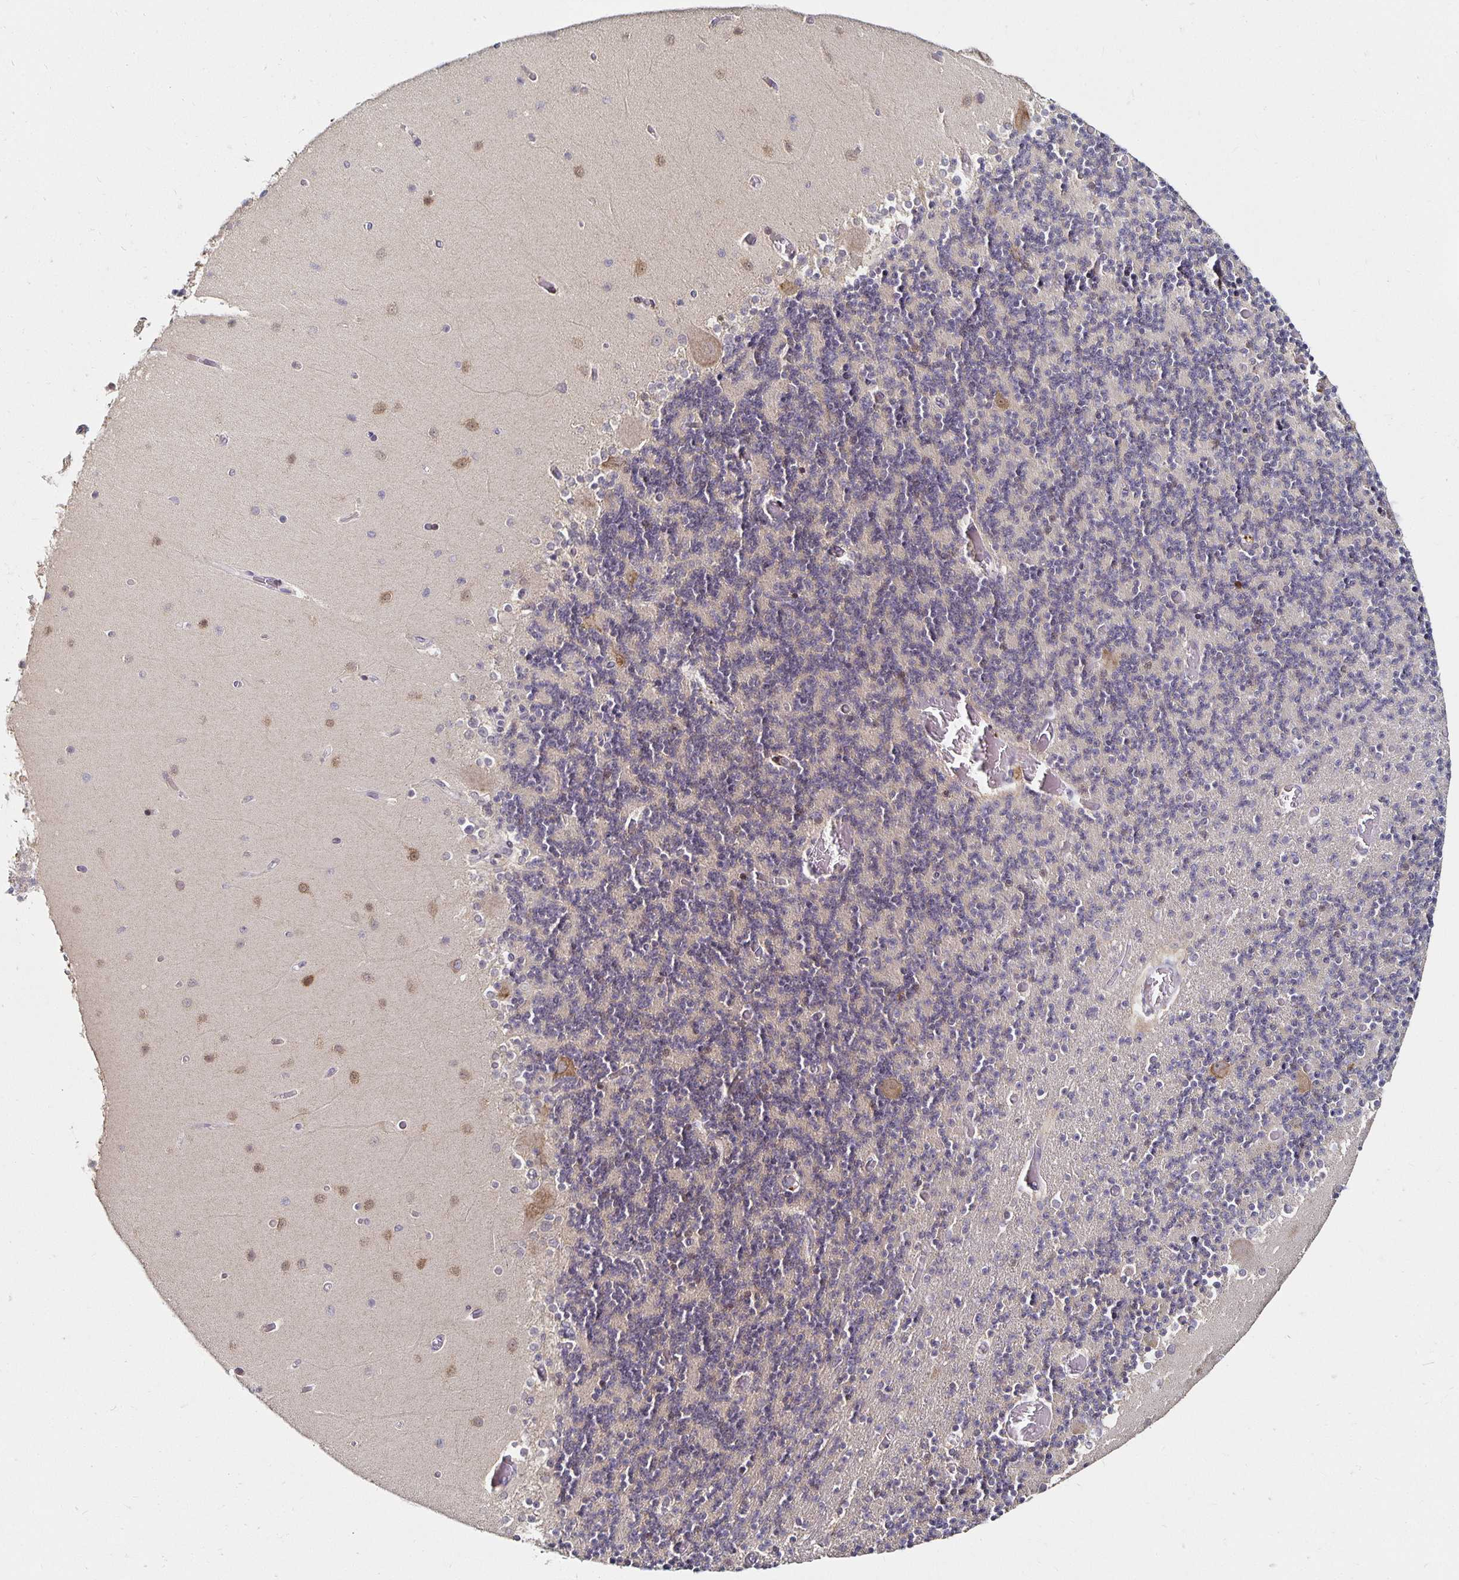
{"staining": {"intensity": "negative", "quantity": "none", "location": "none"}, "tissue": "cerebellum", "cell_type": "Cells in granular layer", "image_type": "normal", "snomed": [{"axis": "morphology", "description": "Normal tissue, NOS"}, {"axis": "topography", "description": "Cerebellum"}], "caption": "Benign cerebellum was stained to show a protein in brown. There is no significant positivity in cells in granular layer. (Brightfield microscopy of DAB (3,3'-diaminobenzidine) IHC at high magnification).", "gene": "ANLN", "patient": {"sex": "female", "age": 28}}